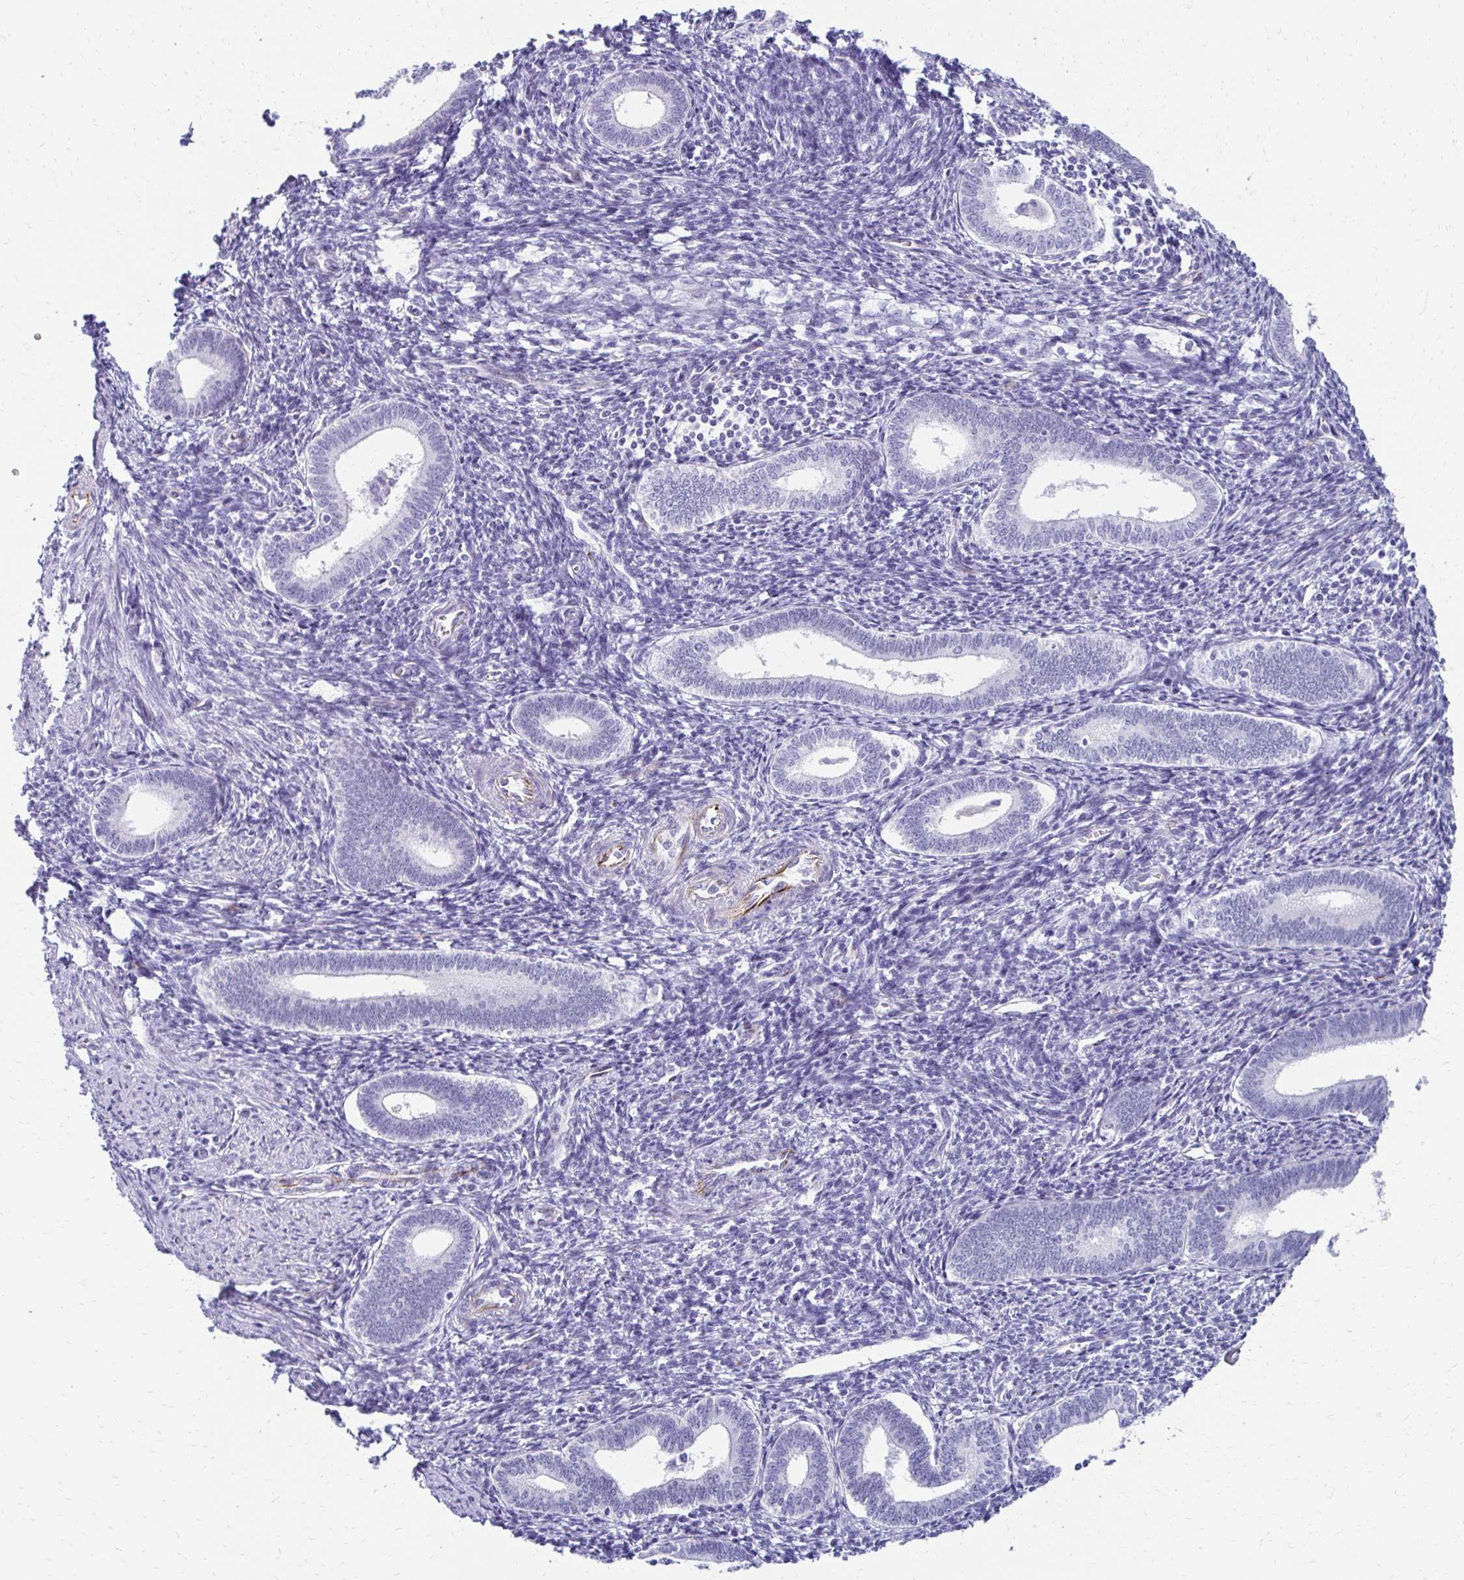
{"staining": {"intensity": "negative", "quantity": "none", "location": "none"}, "tissue": "endometrium", "cell_type": "Cells in endometrial stroma", "image_type": "normal", "snomed": [{"axis": "morphology", "description": "Normal tissue, NOS"}, {"axis": "topography", "description": "Endometrium"}], "caption": "Cells in endometrial stroma are negative for protein expression in unremarkable human endometrium. (Brightfield microscopy of DAB (3,3'-diaminobenzidine) immunohistochemistry at high magnification).", "gene": "TMEM54", "patient": {"sex": "female", "age": 41}}